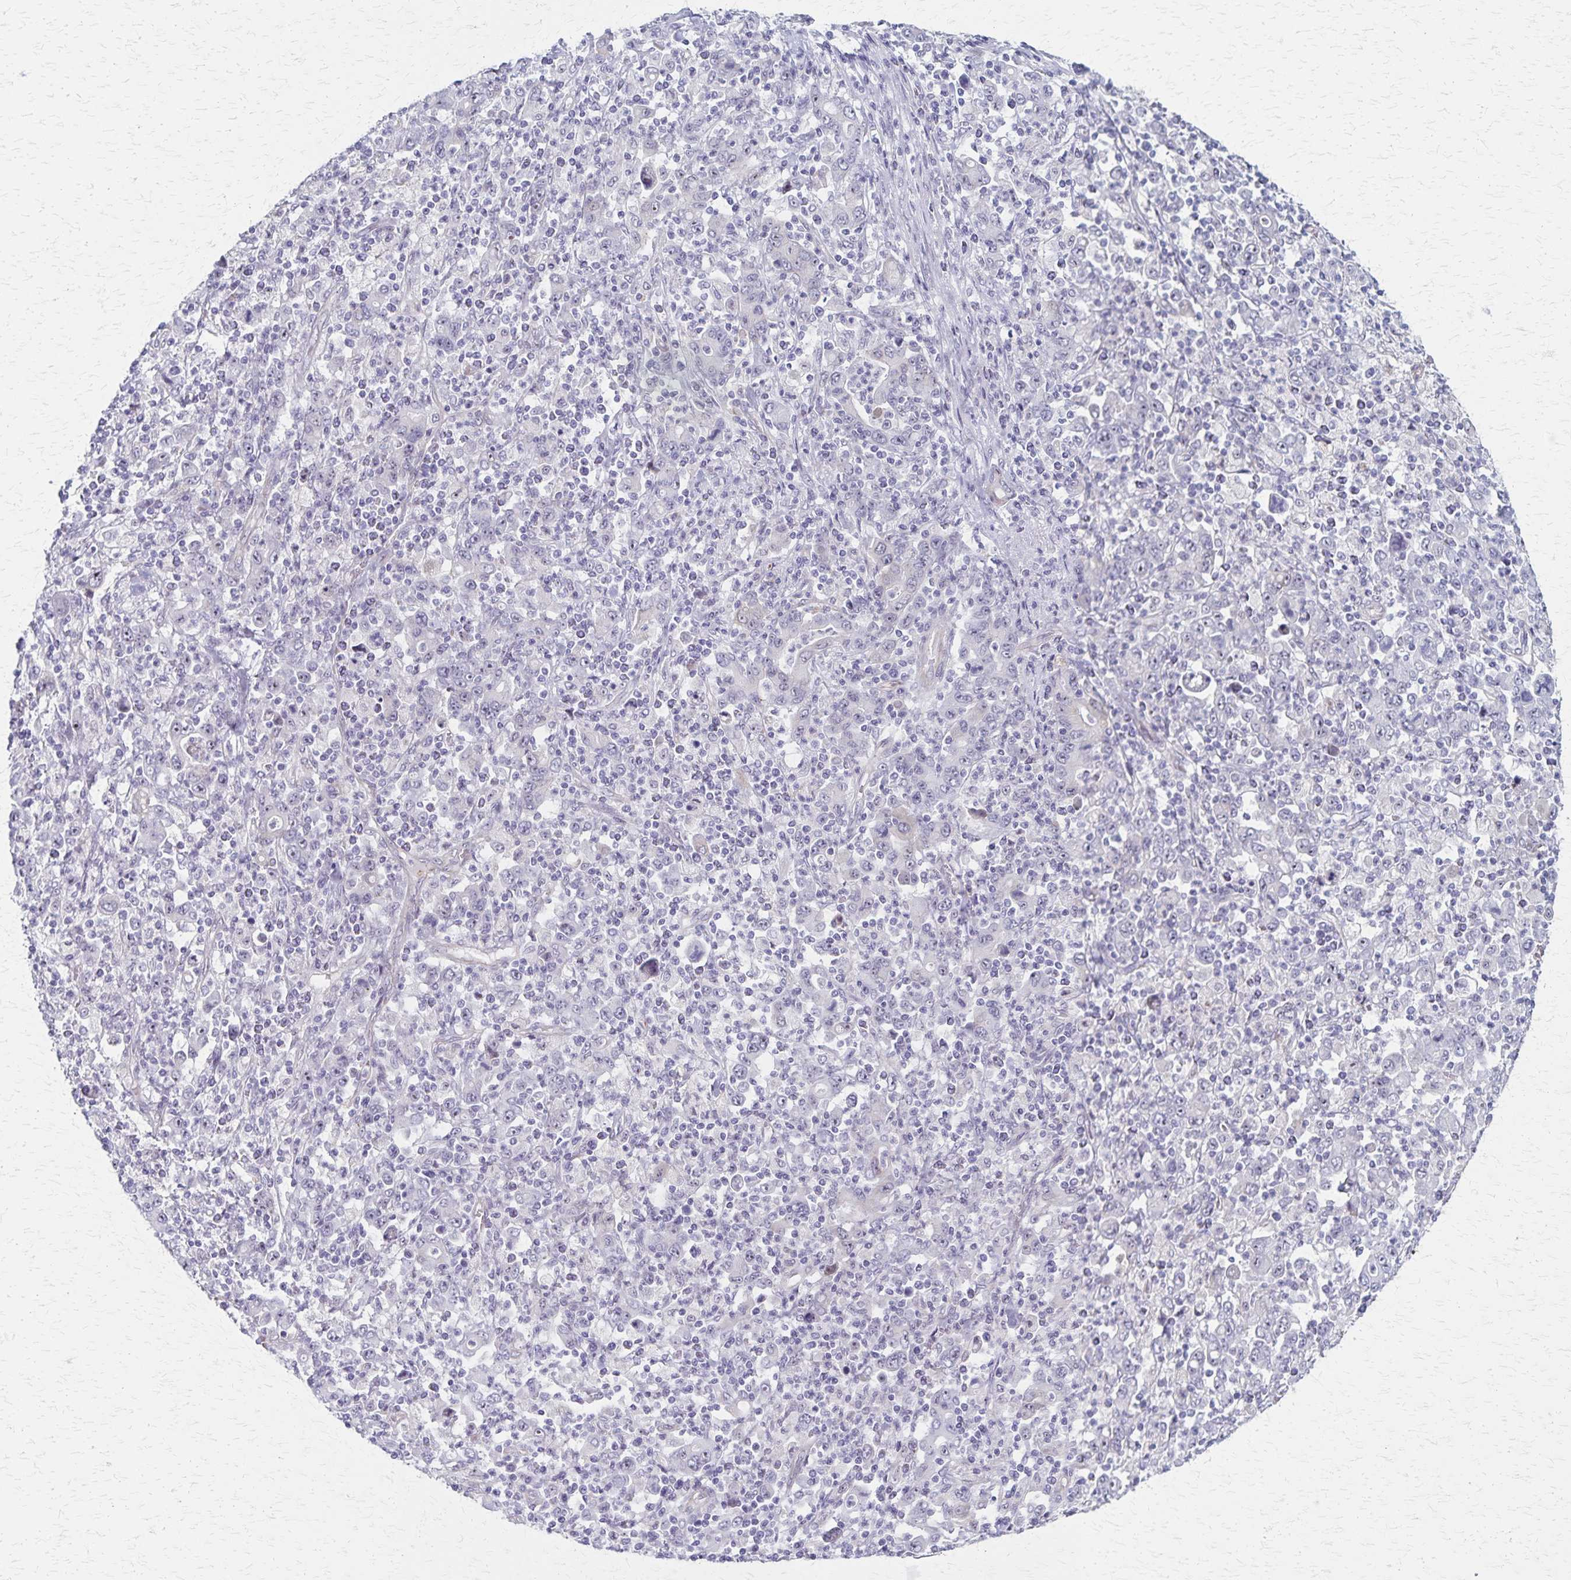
{"staining": {"intensity": "negative", "quantity": "none", "location": "none"}, "tissue": "stomach cancer", "cell_type": "Tumor cells", "image_type": "cancer", "snomed": [{"axis": "morphology", "description": "Adenocarcinoma, NOS"}, {"axis": "topography", "description": "Stomach, upper"}], "caption": "An immunohistochemistry (IHC) histopathology image of adenocarcinoma (stomach) is shown. There is no staining in tumor cells of adenocarcinoma (stomach). (DAB immunohistochemistry (IHC) with hematoxylin counter stain).", "gene": "DLK2", "patient": {"sex": "male", "age": 69}}